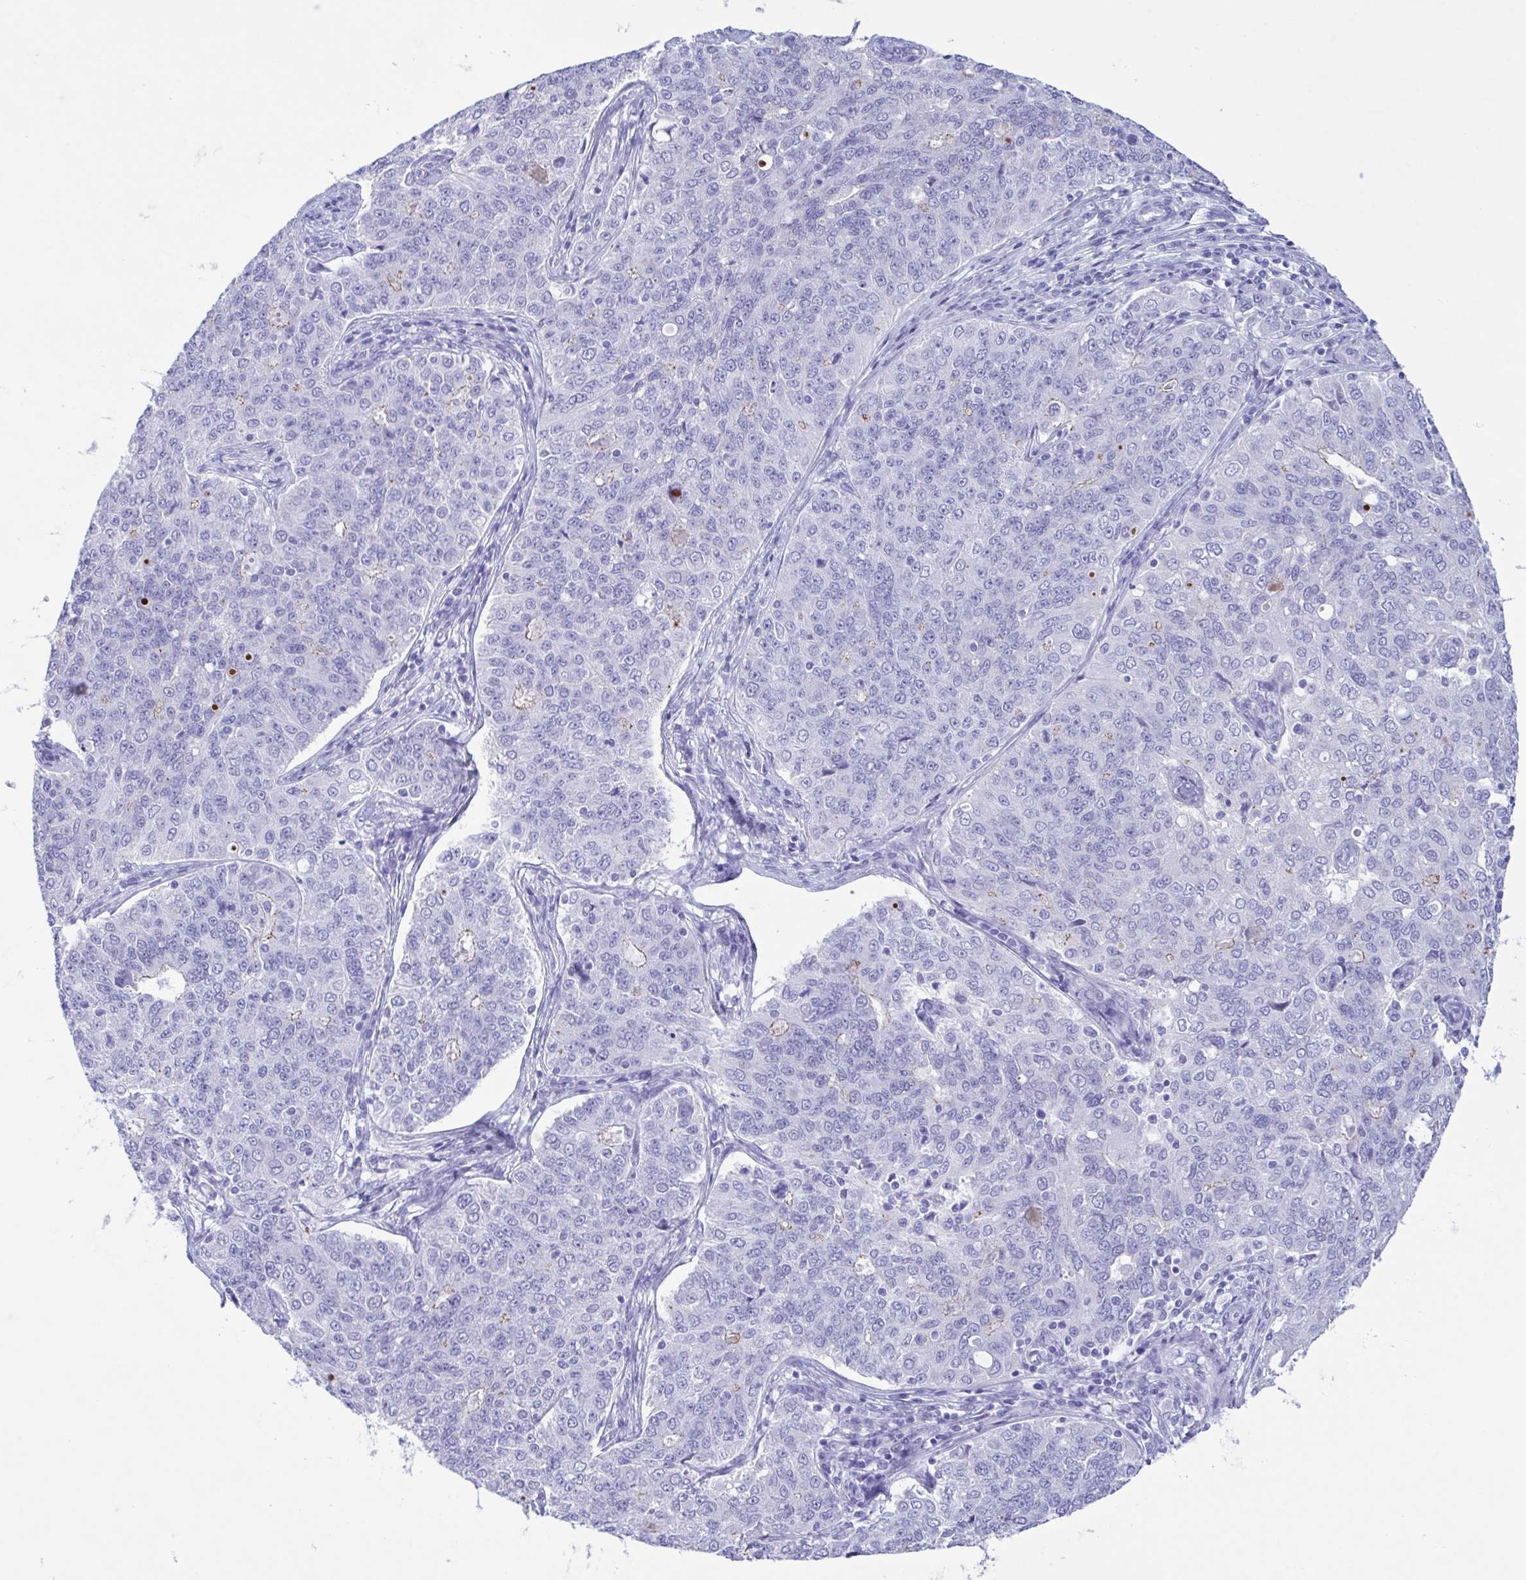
{"staining": {"intensity": "negative", "quantity": "none", "location": "none"}, "tissue": "endometrial cancer", "cell_type": "Tumor cells", "image_type": "cancer", "snomed": [{"axis": "morphology", "description": "Adenocarcinoma, NOS"}, {"axis": "topography", "description": "Endometrium"}], "caption": "Tumor cells show no significant protein staining in endometrial cancer. The staining is performed using DAB (3,3'-diaminobenzidine) brown chromogen with nuclei counter-stained in using hematoxylin.", "gene": "TSPY2", "patient": {"sex": "female", "age": 43}}